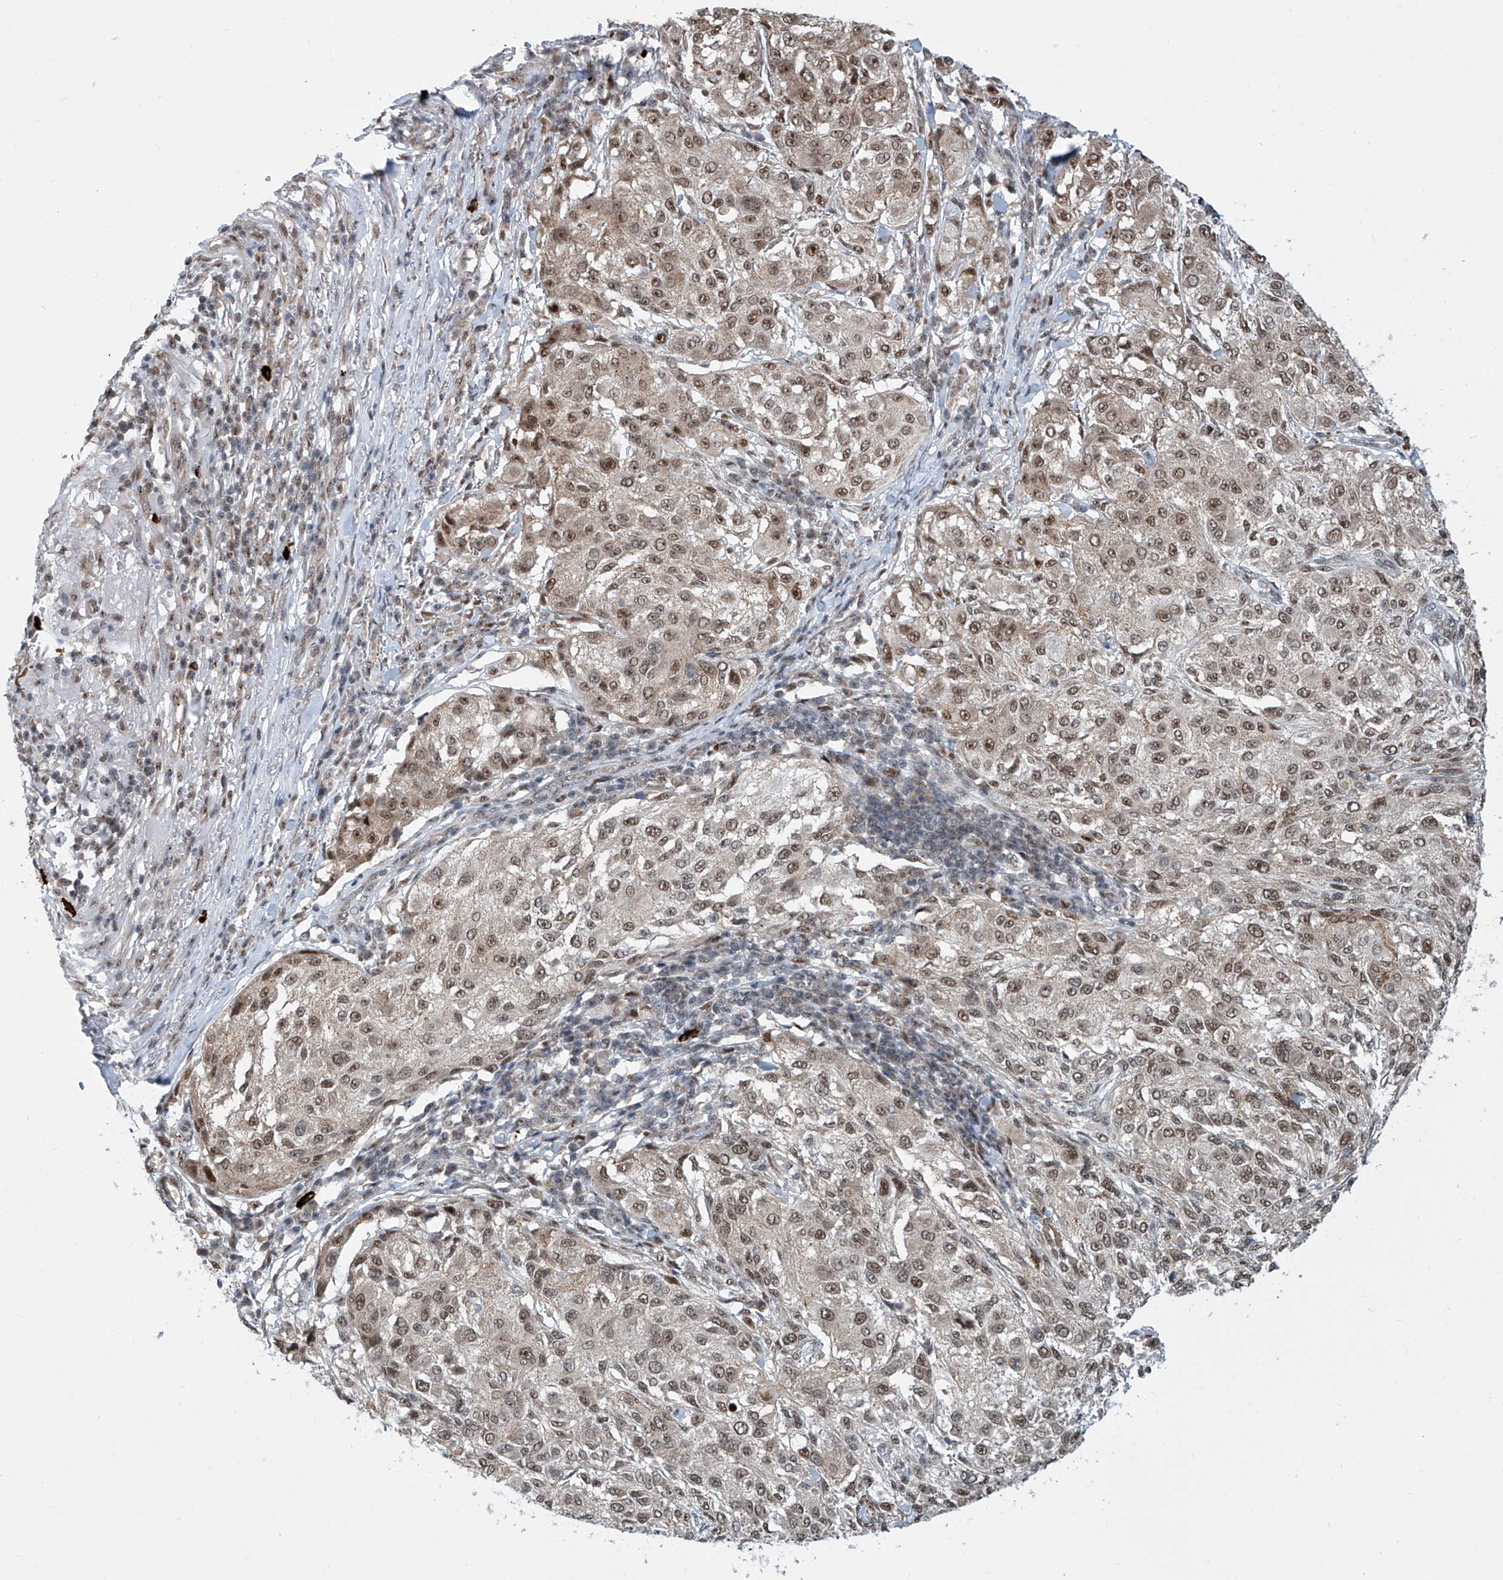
{"staining": {"intensity": "moderate", "quantity": ">75%", "location": "nuclear"}, "tissue": "melanoma", "cell_type": "Tumor cells", "image_type": "cancer", "snomed": [{"axis": "morphology", "description": "Necrosis, NOS"}, {"axis": "morphology", "description": "Malignant melanoma, NOS"}, {"axis": "topography", "description": "Skin"}], "caption": "A brown stain highlights moderate nuclear expression of a protein in malignant melanoma tumor cells. (DAB (3,3'-diaminobenzidine) = brown stain, brightfield microscopy at high magnification).", "gene": "SDE2", "patient": {"sex": "female", "age": 87}}